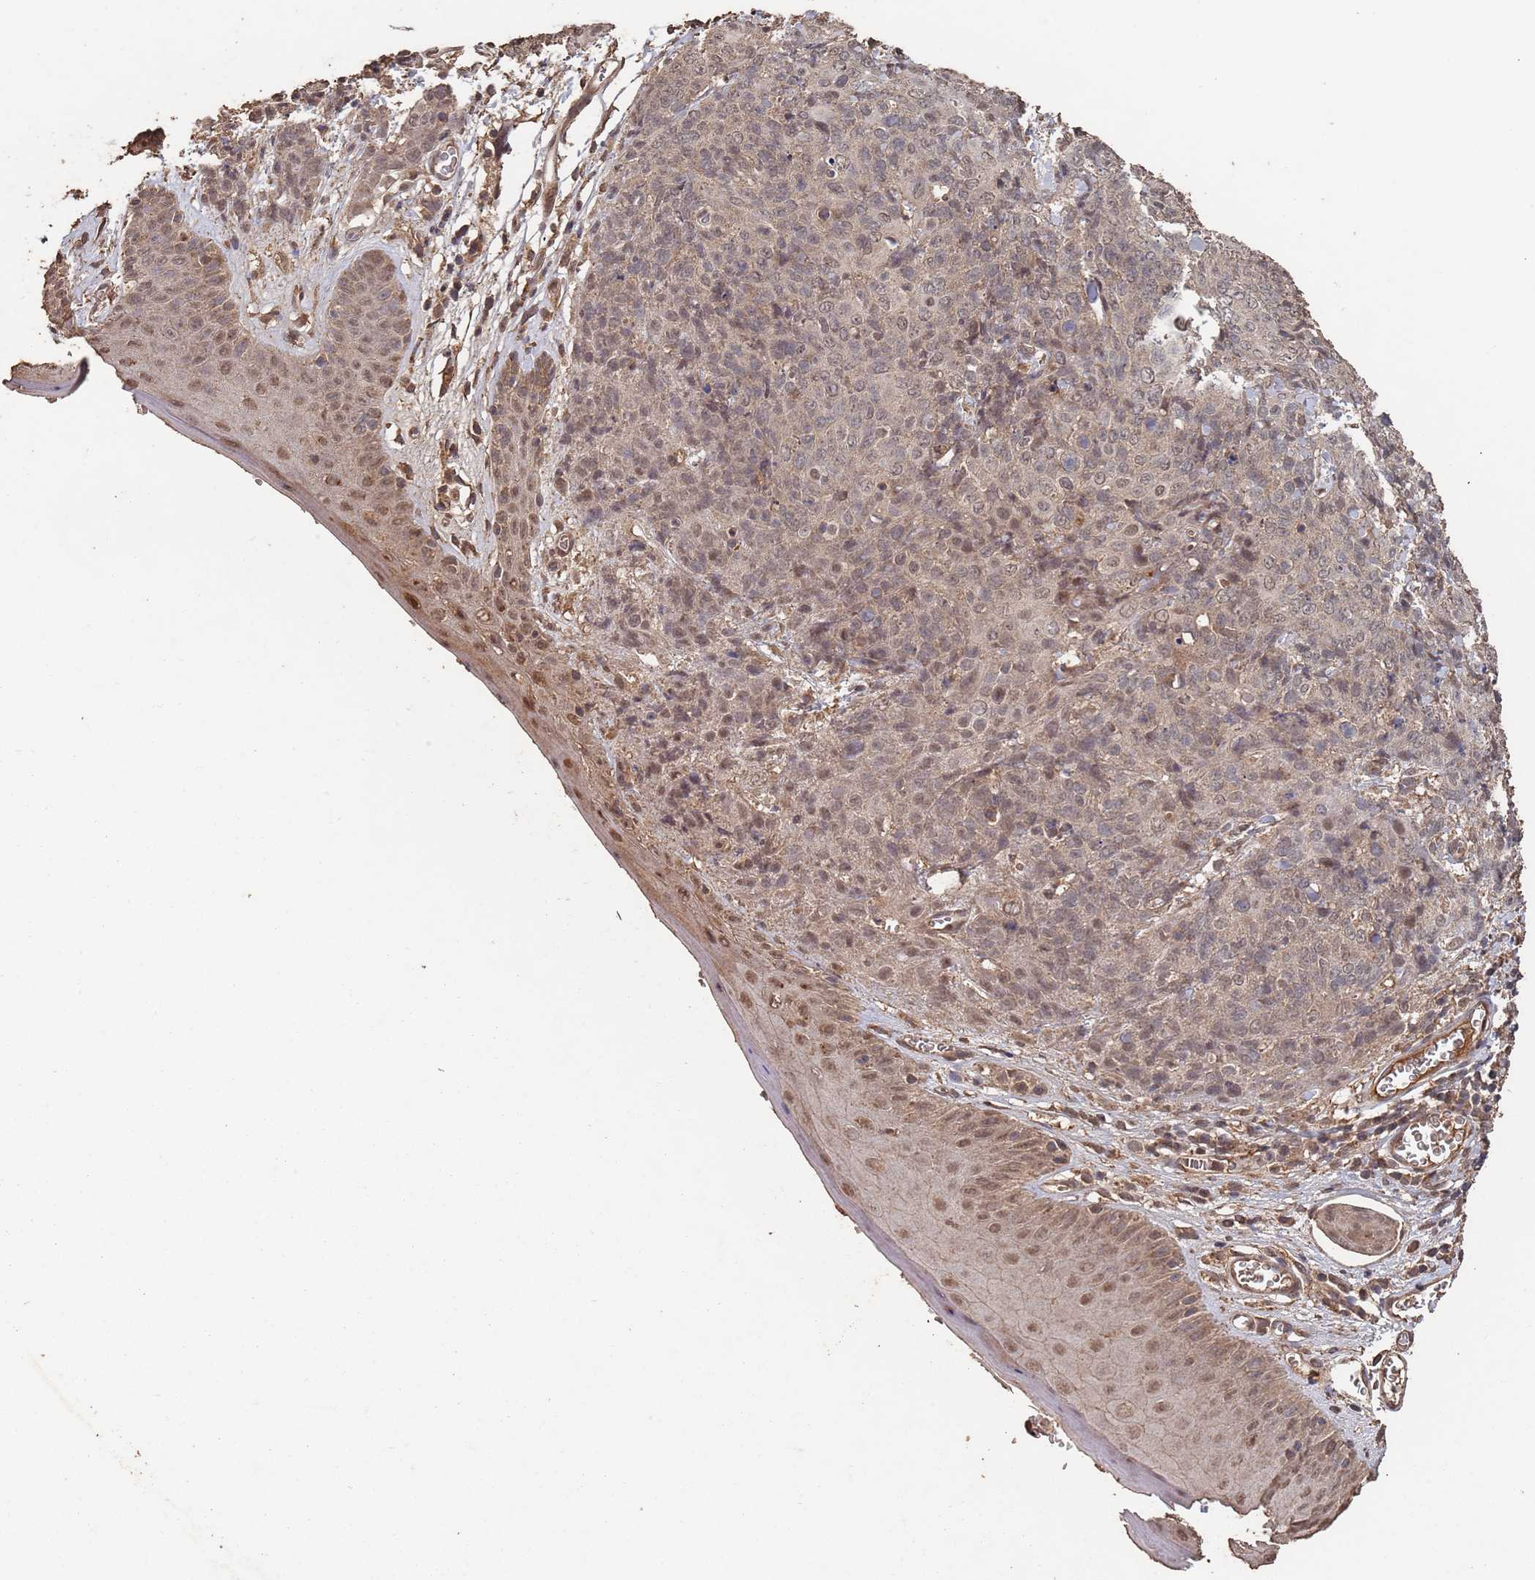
{"staining": {"intensity": "moderate", "quantity": "25%-75%", "location": "cytoplasmic/membranous,nuclear"}, "tissue": "skin cancer", "cell_type": "Tumor cells", "image_type": "cancer", "snomed": [{"axis": "morphology", "description": "Squamous cell carcinoma, NOS"}, {"axis": "topography", "description": "Skin"}, {"axis": "topography", "description": "Vulva"}], "caption": "The micrograph displays immunohistochemical staining of squamous cell carcinoma (skin). There is moderate cytoplasmic/membranous and nuclear staining is identified in about 25%-75% of tumor cells.", "gene": "FRAT1", "patient": {"sex": "female", "age": 85}}